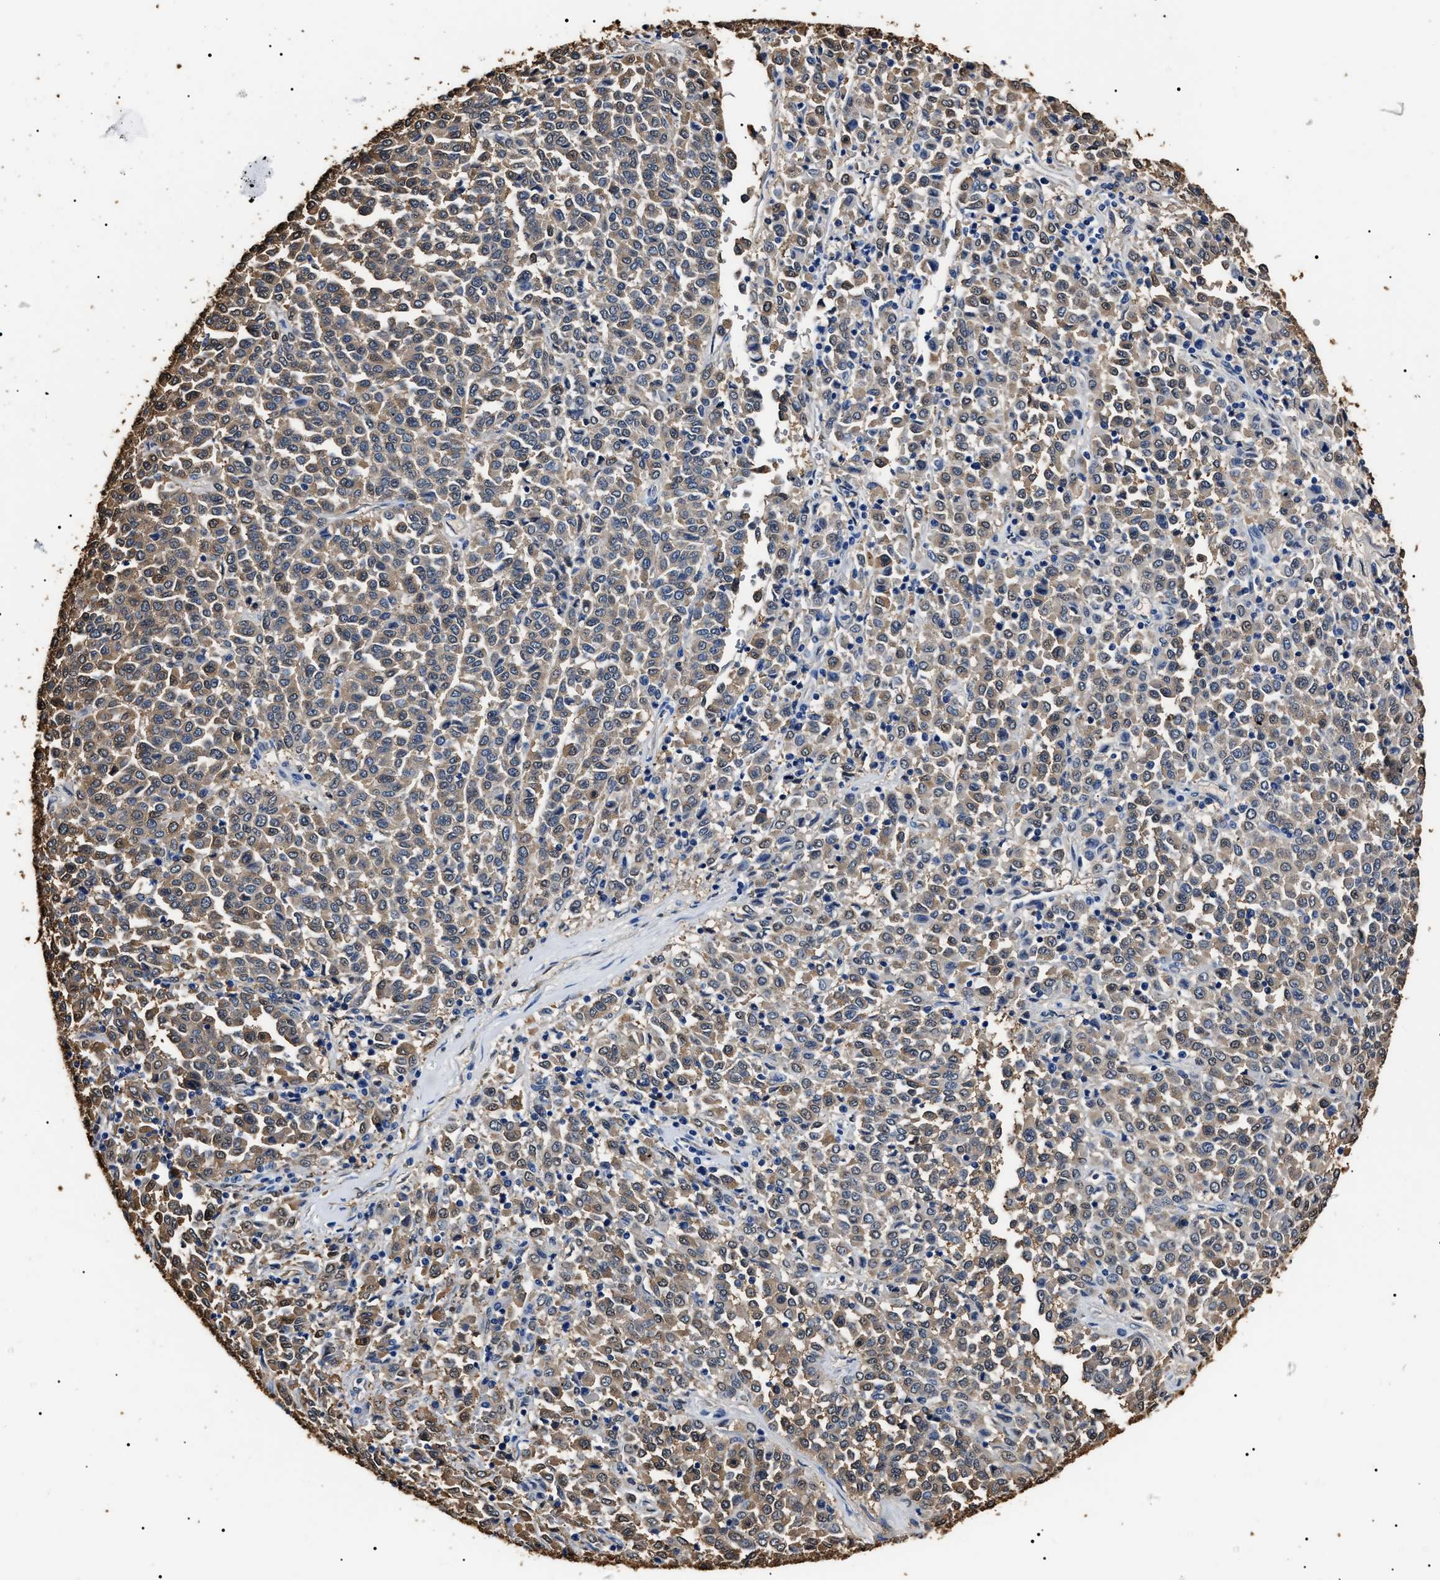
{"staining": {"intensity": "moderate", "quantity": ">75%", "location": "cytoplasmic/membranous"}, "tissue": "melanoma", "cell_type": "Tumor cells", "image_type": "cancer", "snomed": [{"axis": "morphology", "description": "Malignant melanoma, Metastatic site"}, {"axis": "topography", "description": "Pancreas"}], "caption": "A histopathology image of human malignant melanoma (metastatic site) stained for a protein demonstrates moderate cytoplasmic/membranous brown staining in tumor cells.", "gene": "ALDH1A1", "patient": {"sex": "female", "age": 30}}